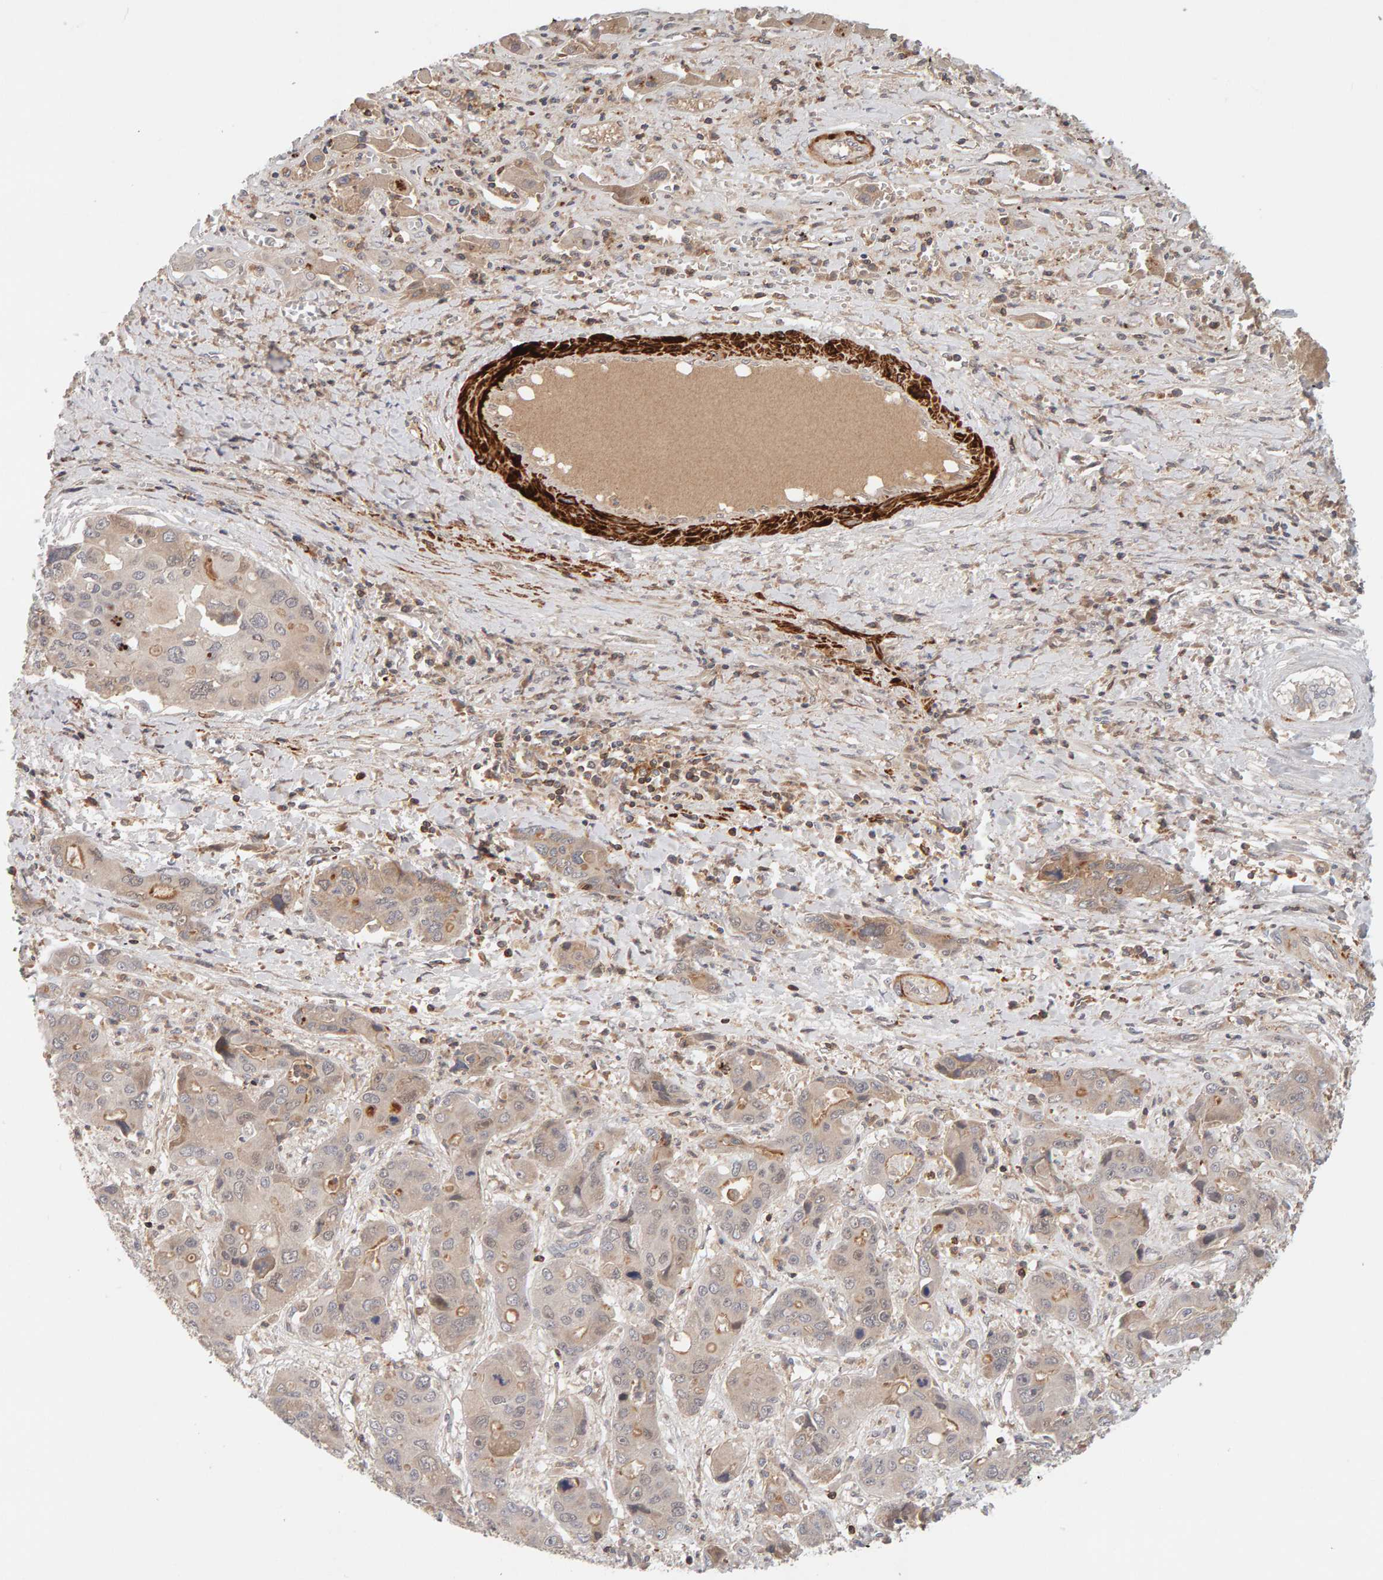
{"staining": {"intensity": "weak", "quantity": ">75%", "location": "cytoplasmic/membranous"}, "tissue": "liver cancer", "cell_type": "Tumor cells", "image_type": "cancer", "snomed": [{"axis": "morphology", "description": "Cholangiocarcinoma"}, {"axis": "topography", "description": "Liver"}], "caption": "Cholangiocarcinoma (liver) stained with IHC exhibits weak cytoplasmic/membranous positivity in about >75% of tumor cells.", "gene": "NUDCD1", "patient": {"sex": "male", "age": 67}}